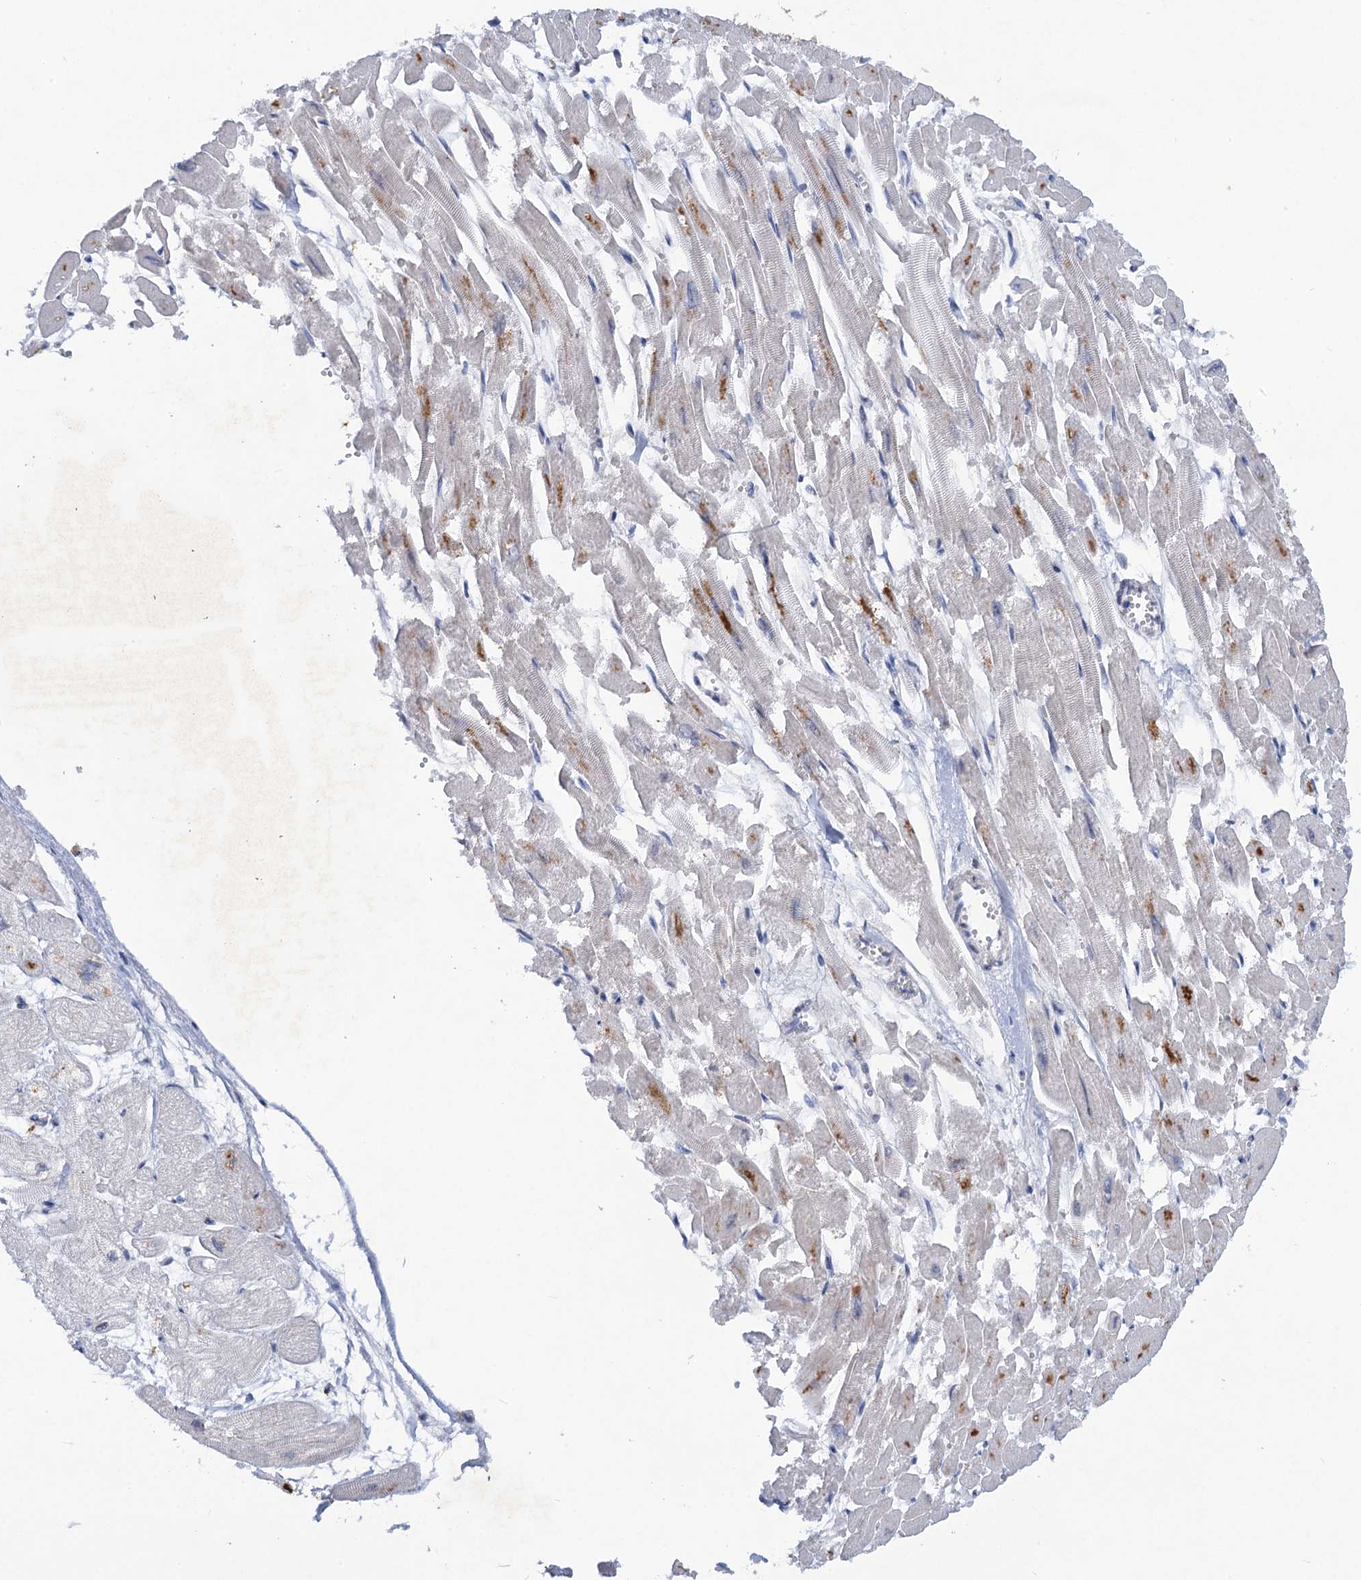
{"staining": {"intensity": "moderate", "quantity": "<25%", "location": "cytoplasmic/membranous"}, "tissue": "heart muscle", "cell_type": "Cardiomyocytes", "image_type": "normal", "snomed": [{"axis": "morphology", "description": "Normal tissue, NOS"}, {"axis": "topography", "description": "Heart"}], "caption": "This is a photomicrograph of immunohistochemistry staining of unremarkable heart muscle, which shows moderate staining in the cytoplasmic/membranous of cardiomyocytes.", "gene": "QPCTL", "patient": {"sex": "male", "age": 54}}